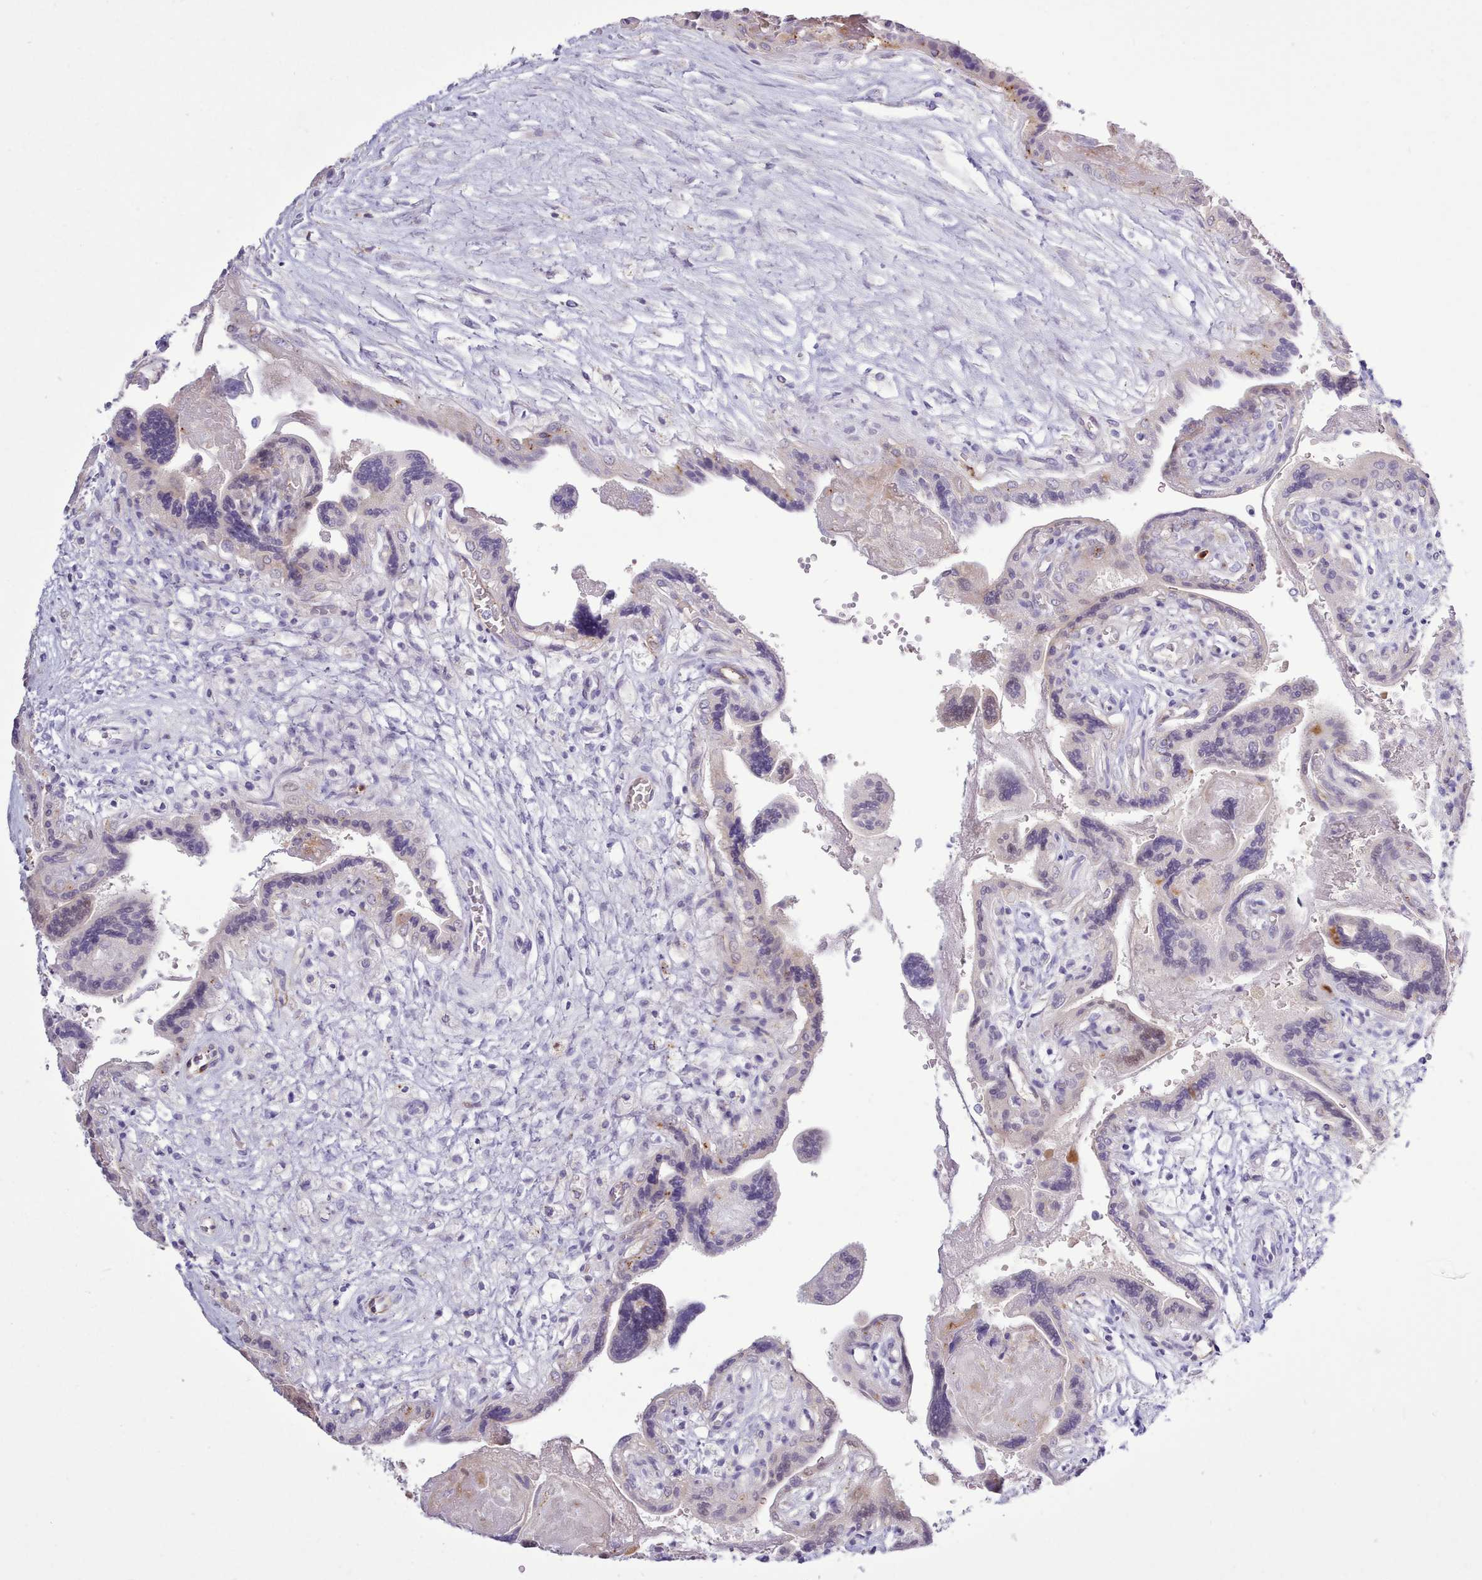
{"staining": {"intensity": "weak", "quantity": "<25%", "location": "cytoplasmic/membranous"}, "tissue": "placenta", "cell_type": "Trophoblastic cells", "image_type": "normal", "snomed": [{"axis": "morphology", "description": "Normal tissue, NOS"}, {"axis": "topography", "description": "Placenta"}], "caption": "DAB (3,3'-diaminobenzidine) immunohistochemical staining of benign human placenta displays no significant expression in trophoblastic cells.", "gene": "SRD5A1", "patient": {"sex": "female", "age": 37}}